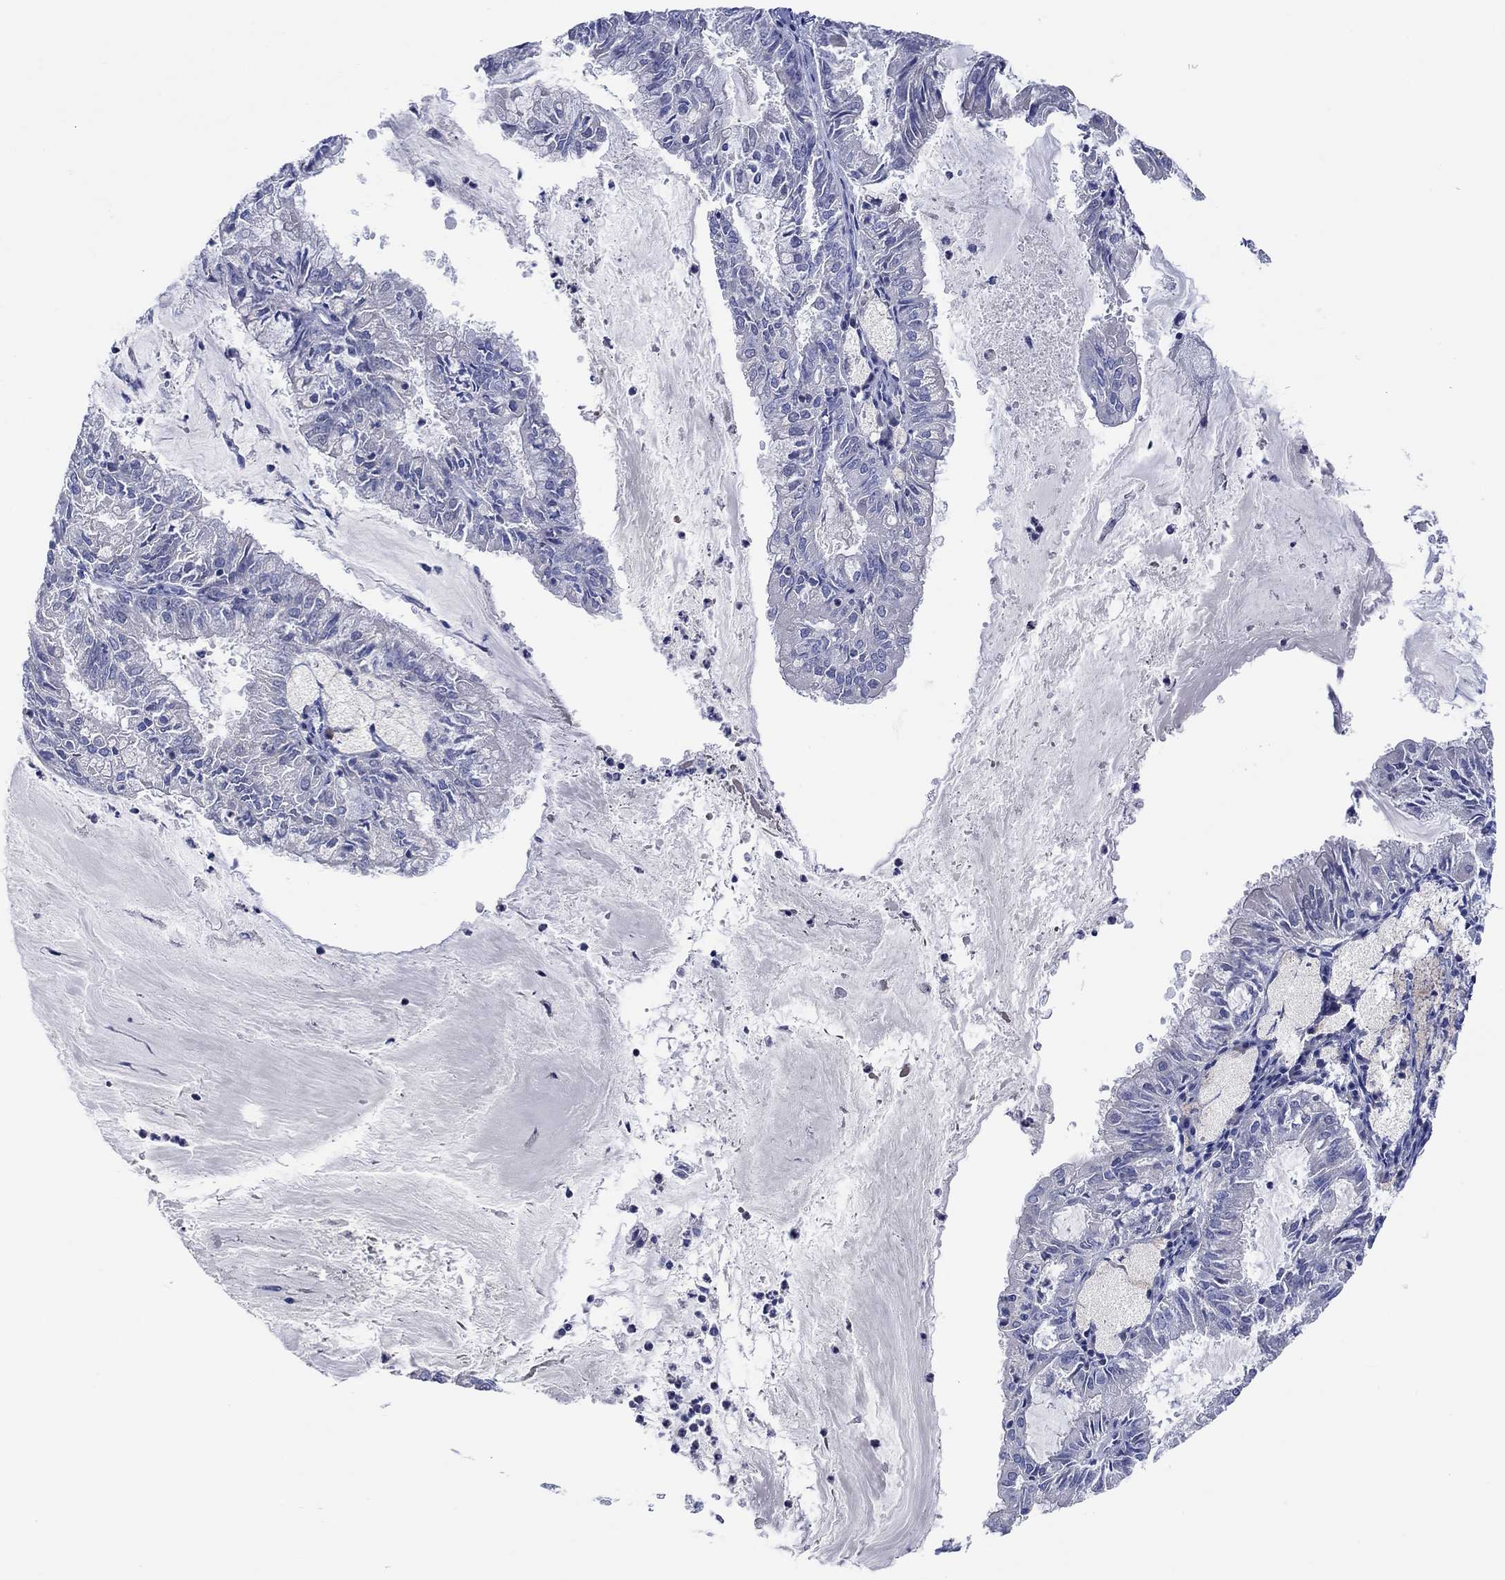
{"staining": {"intensity": "negative", "quantity": "none", "location": "none"}, "tissue": "endometrial cancer", "cell_type": "Tumor cells", "image_type": "cancer", "snomed": [{"axis": "morphology", "description": "Adenocarcinoma, NOS"}, {"axis": "topography", "description": "Endometrium"}], "caption": "This is an immunohistochemistry photomicrograph of endometrial cancer. There is no positivity in tumor cells.", "gene": "GCM1", "patient": {"sex": "female", "age": 57}}